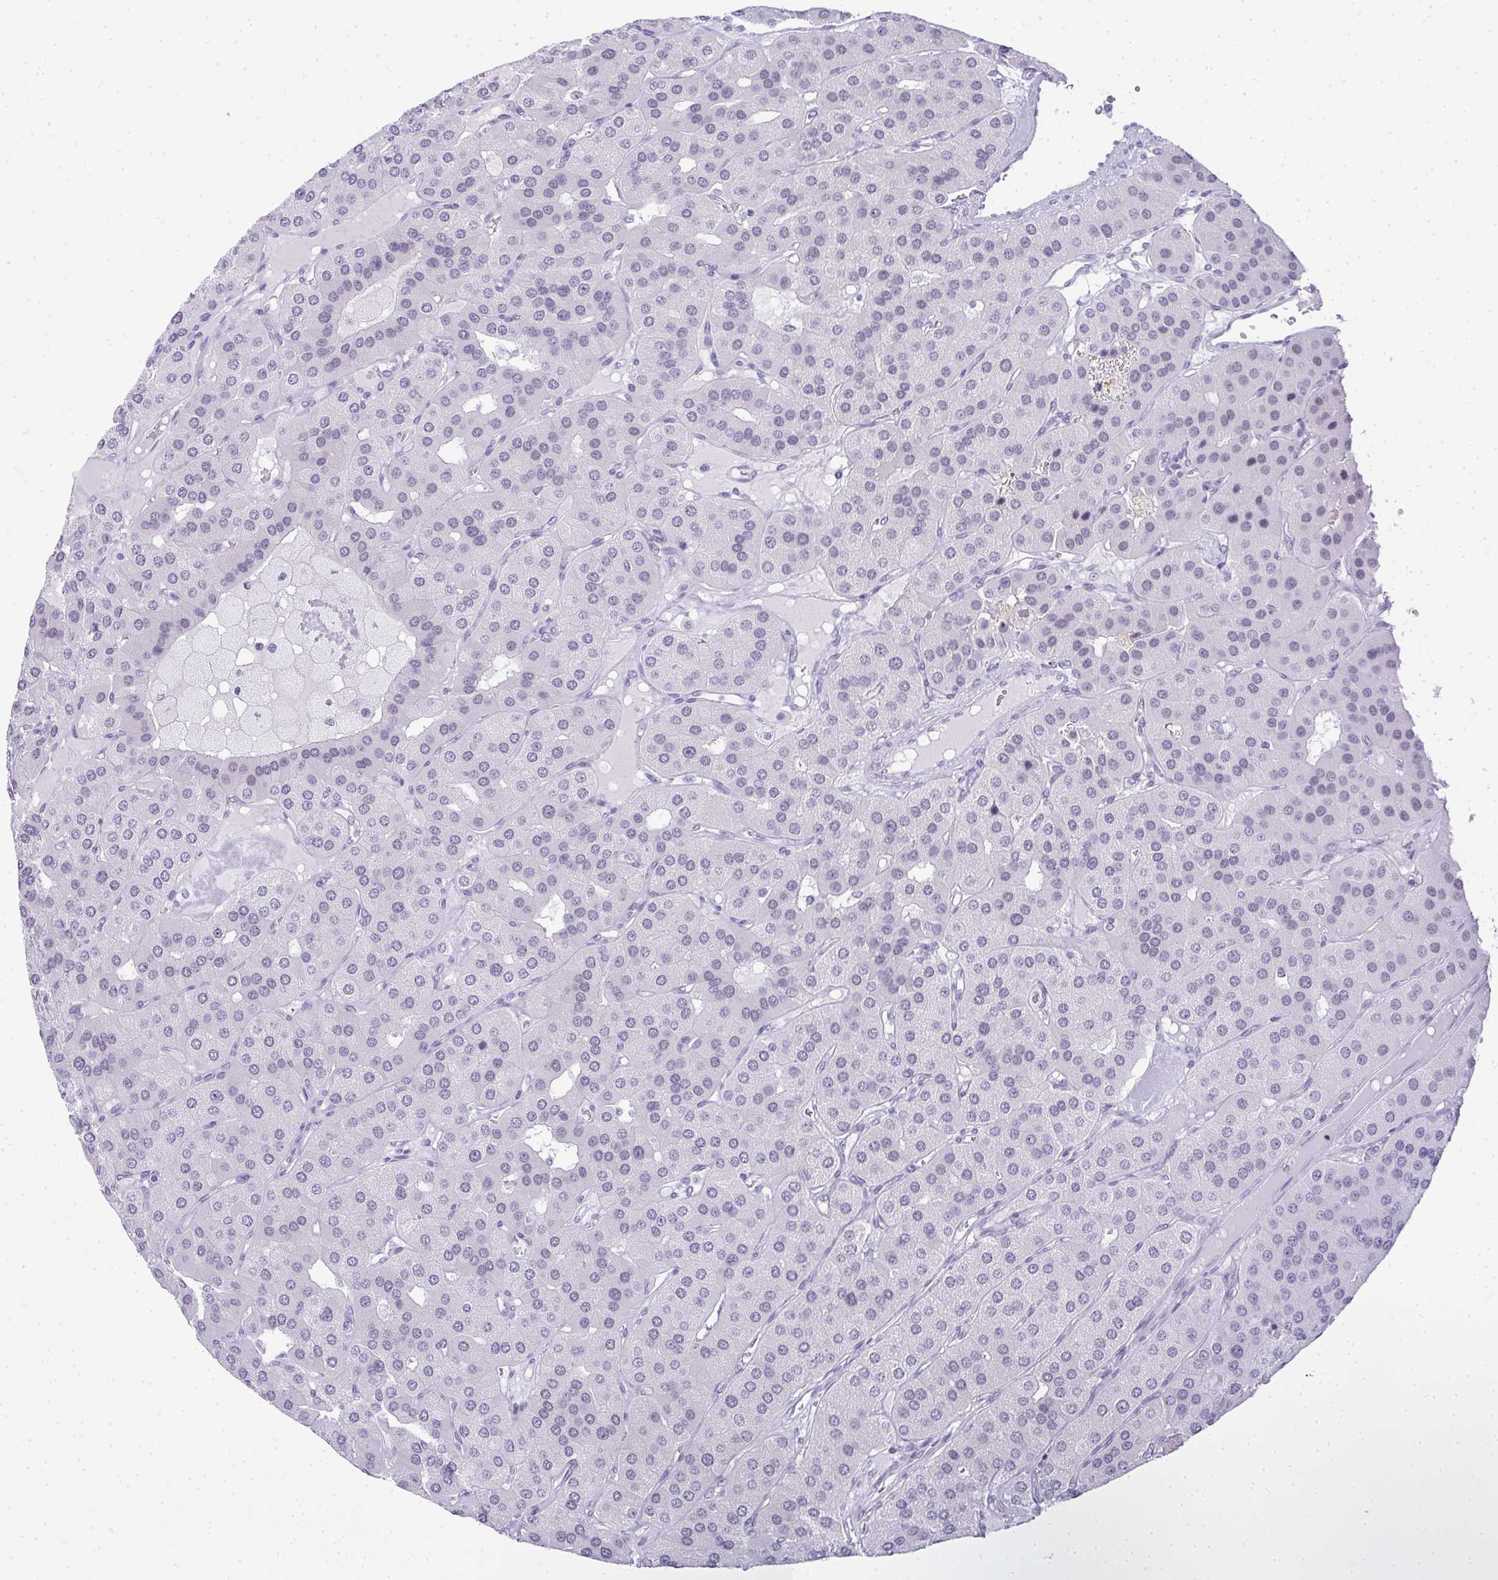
{"staining": {"intensity": "negative", "quantity": "none", "location": "none"}, "tissue": "parathyroid gland", "cell_type": "Glandular cells", "image_type": "normal", "snomed": [{"axis": "morphology", "description": "Normal tissue, NOS"}, {"axis": "morphology", "description": "Adenoma, NOS"}, {"axis": "topography", "description": "Parathyroid gland"}], "caption": "This is an immunohistochemistry photomicrograph of unremarkable human parathyroid gland. There is no staining in glandular cells.", "gene": "PLA2G1B", "patient": {"sex": "female", "age": 86}}